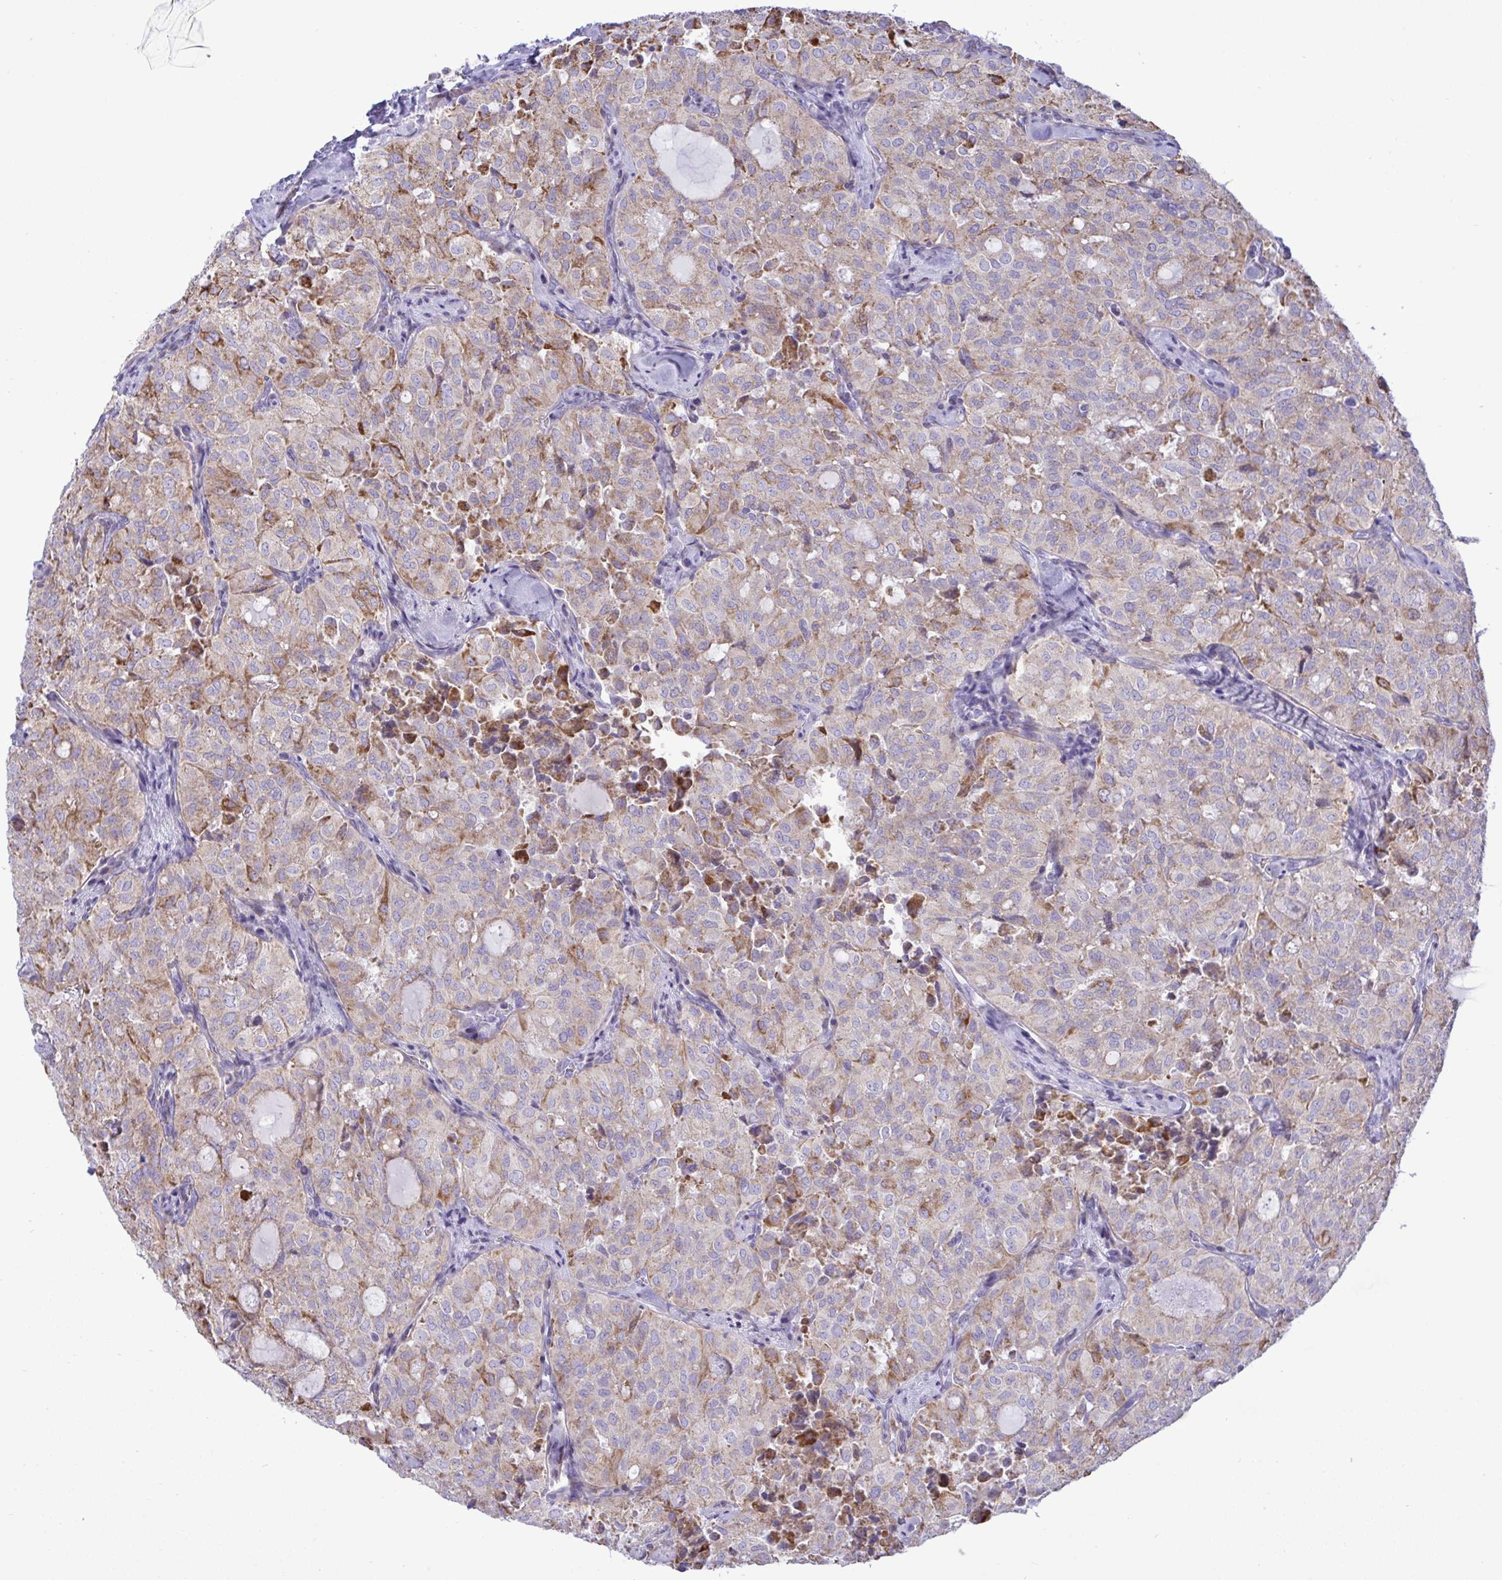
{"staining": {"intensity": "moderate", "quantity": "25%-75%", "location": "cytoplasmic/membranous"}, "tissue": "thyroid cancer", "cell_type": "Tumor cells", "image_type": "cancer", "snomed": [{"axis": "morphology", "description": "Follicular adenoma carcinoma, NOS"}, {"axis": "topography", "description": "Thyroid gland"}], "caption": "The image displays immunohistochemical staining of thyroid follicular adenoma carcinoma. There is moderate cytoplasmic/membranous staining is present in approximately 25%-75% of tumor cells.", "gene": "NTN1", "patient": {"sex": "male", "age": 75}}